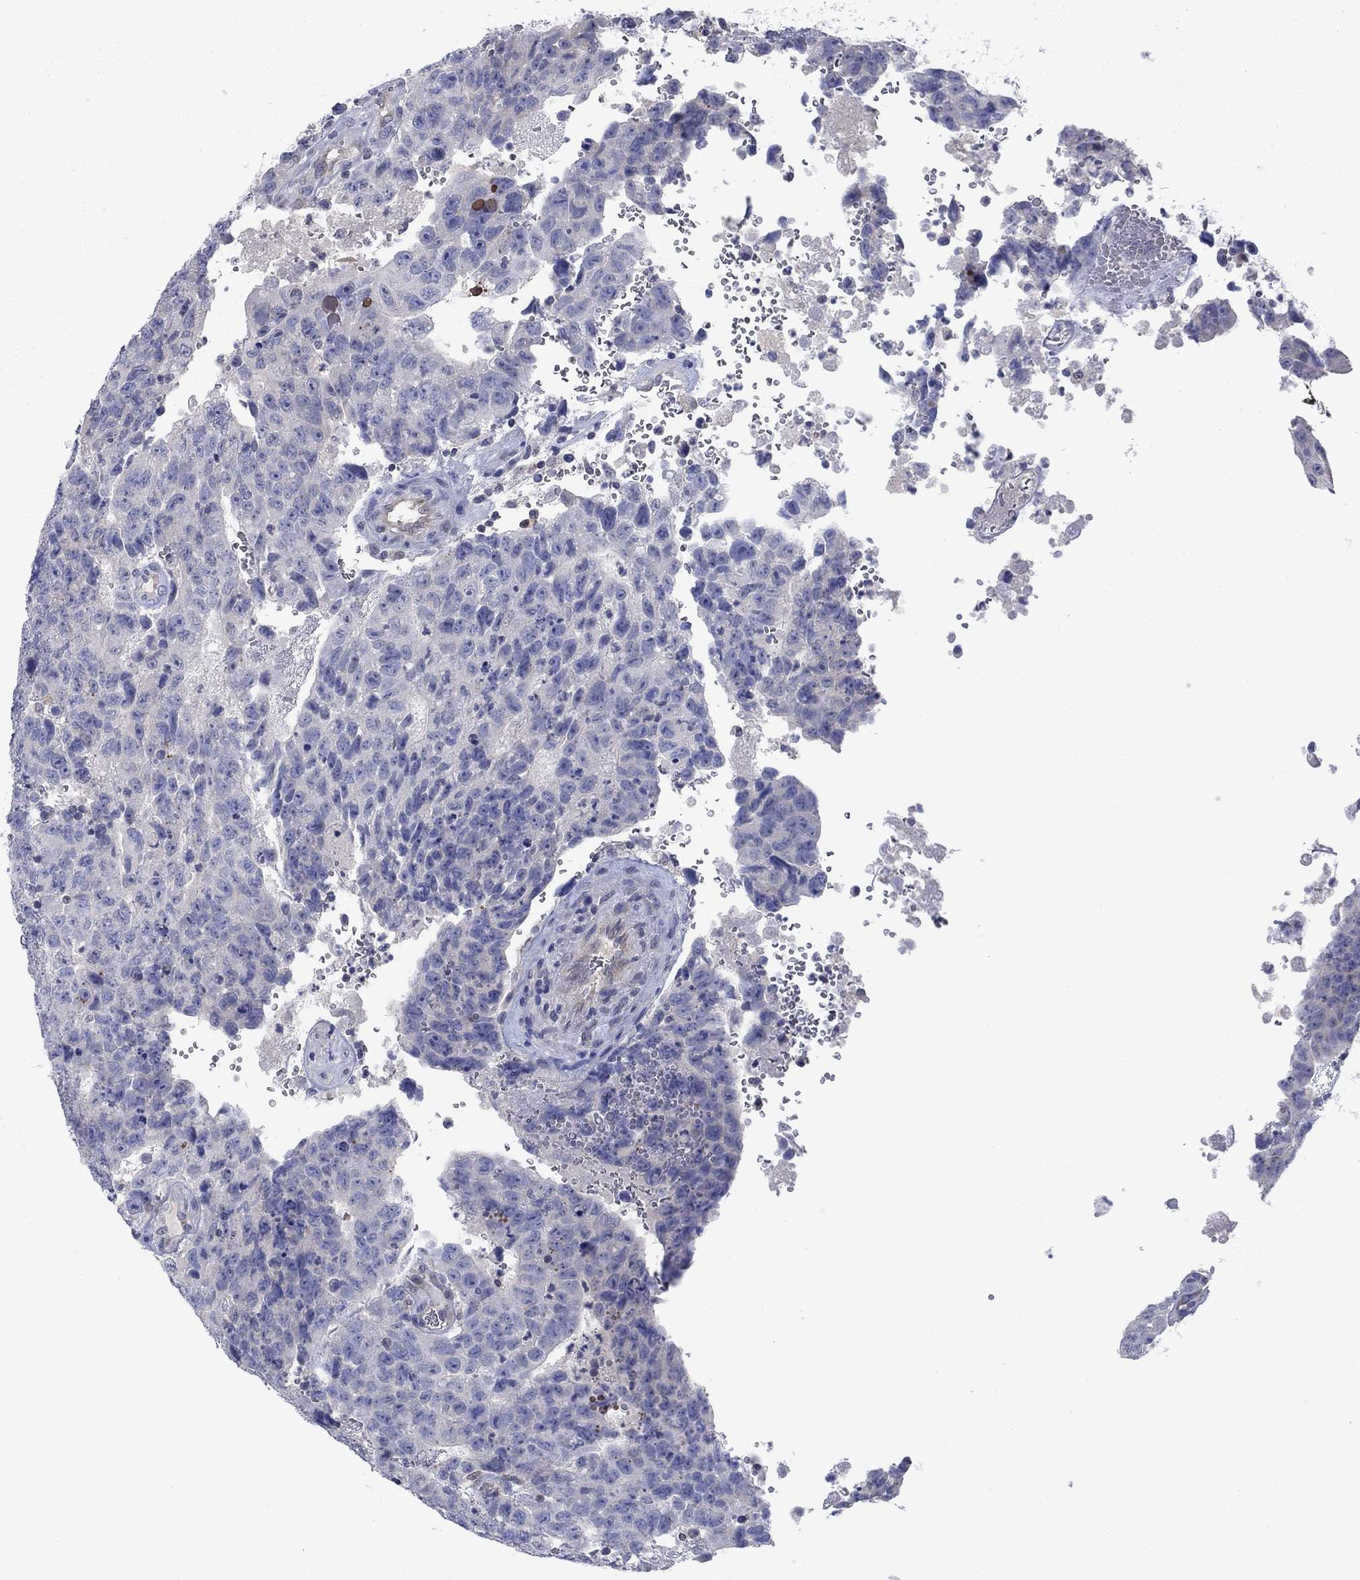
{"staining": {"intensity": "negative", "quantity": "none", "location": "none"}, "tissue": "testis cancer", "cell_type": "Tumor cells", "image_type": "cancer", "snomed": [{"axis": "morphology", "description": "Carcinoma, Embryonal, NOS"}, {"axis": "topography", "description": "Testis"}], "caption": "IHC histopathology image of neoplastic tissue: human testis cancer stained with DAB shows no significant protein expression in tumor cells. (DAB IHC visualized using brightfield microscopy, high magnification).", "gene": "GRHPR", "patient": {"sex": "male", "age": 24}}